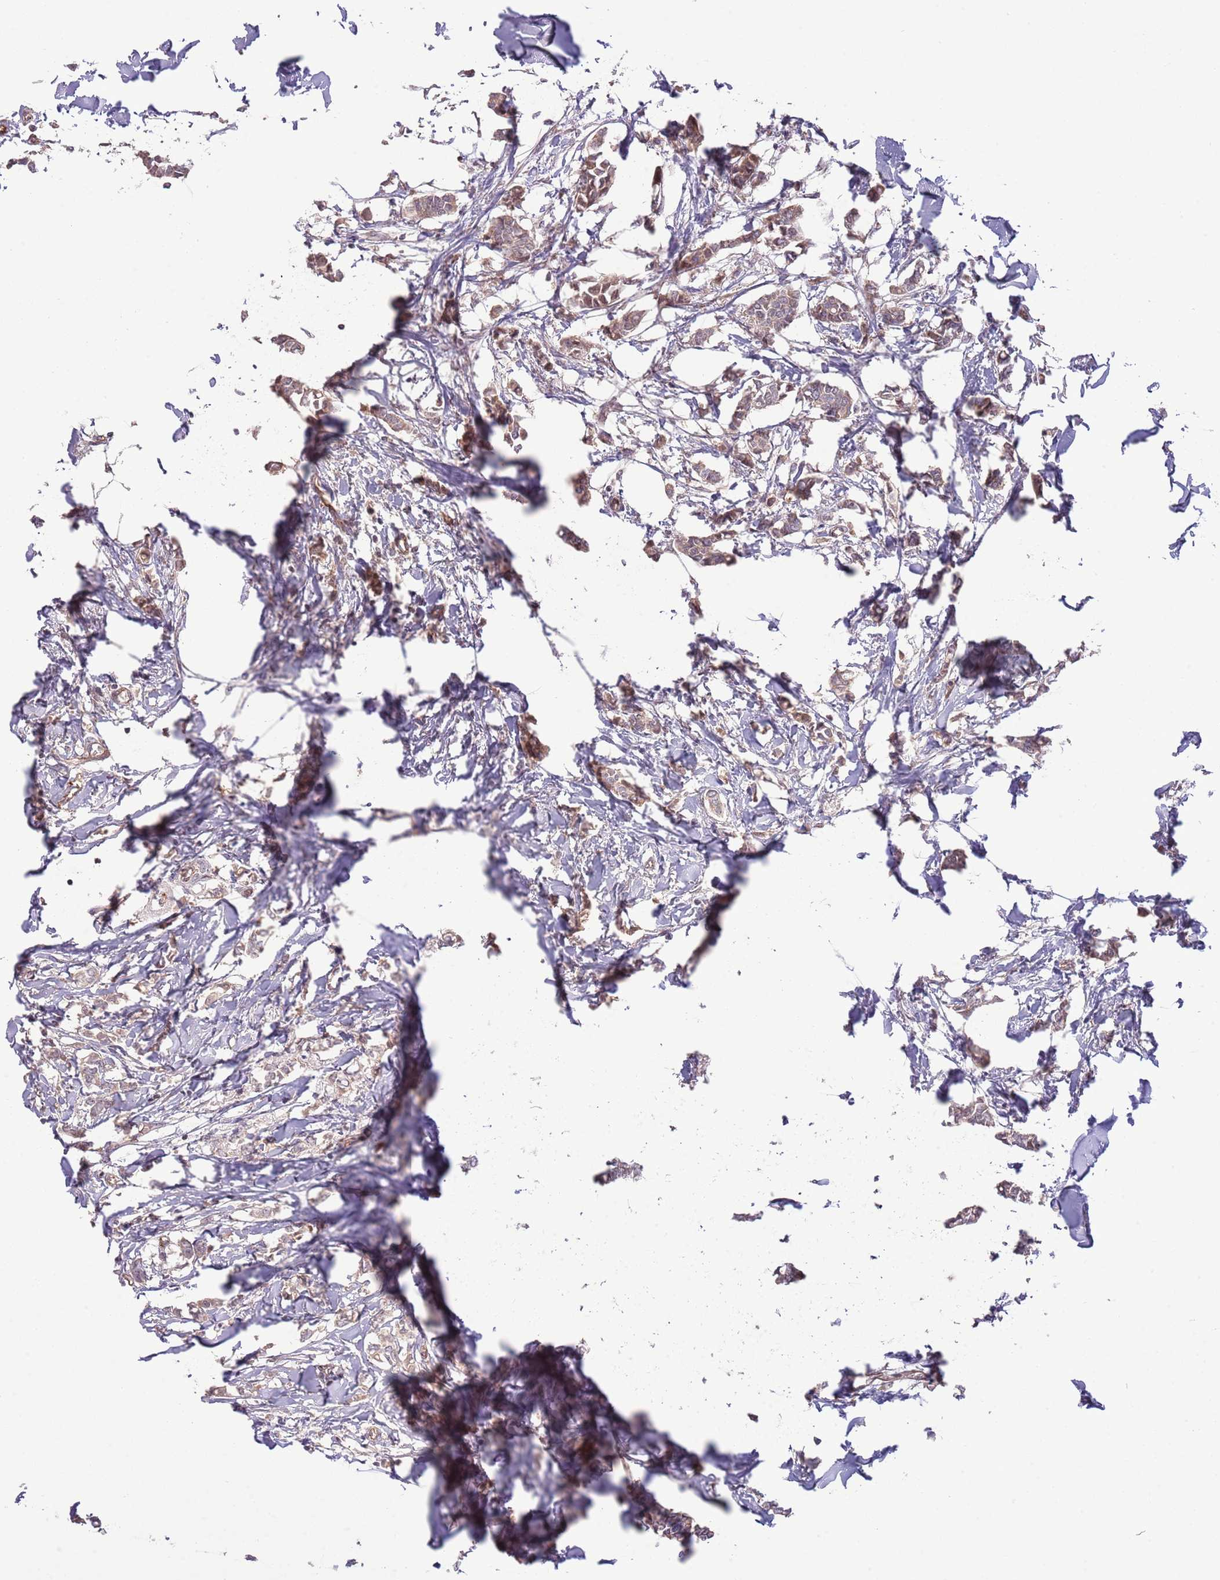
{"staining": {"intensity": "weak", "quantity": ">75%", "location": "cytoplasmic/membranous"}, "tissue": "breast cancer", "cell_type": "Tumor cells", "image_type": "cancer", "snomed": [{"axis": "morphology", "description": "Duct carcinoma"}, {"axis": "topography", "description": "Breast"}], "caption": "Protein staining of breast invasive ductal carcinoma tissue exhibits weak cytoplasmic/membranous positivity in approximately >75% of tumor cells.", "gene": "DPP10", "patient": {"sex": "female", "age": 41}}